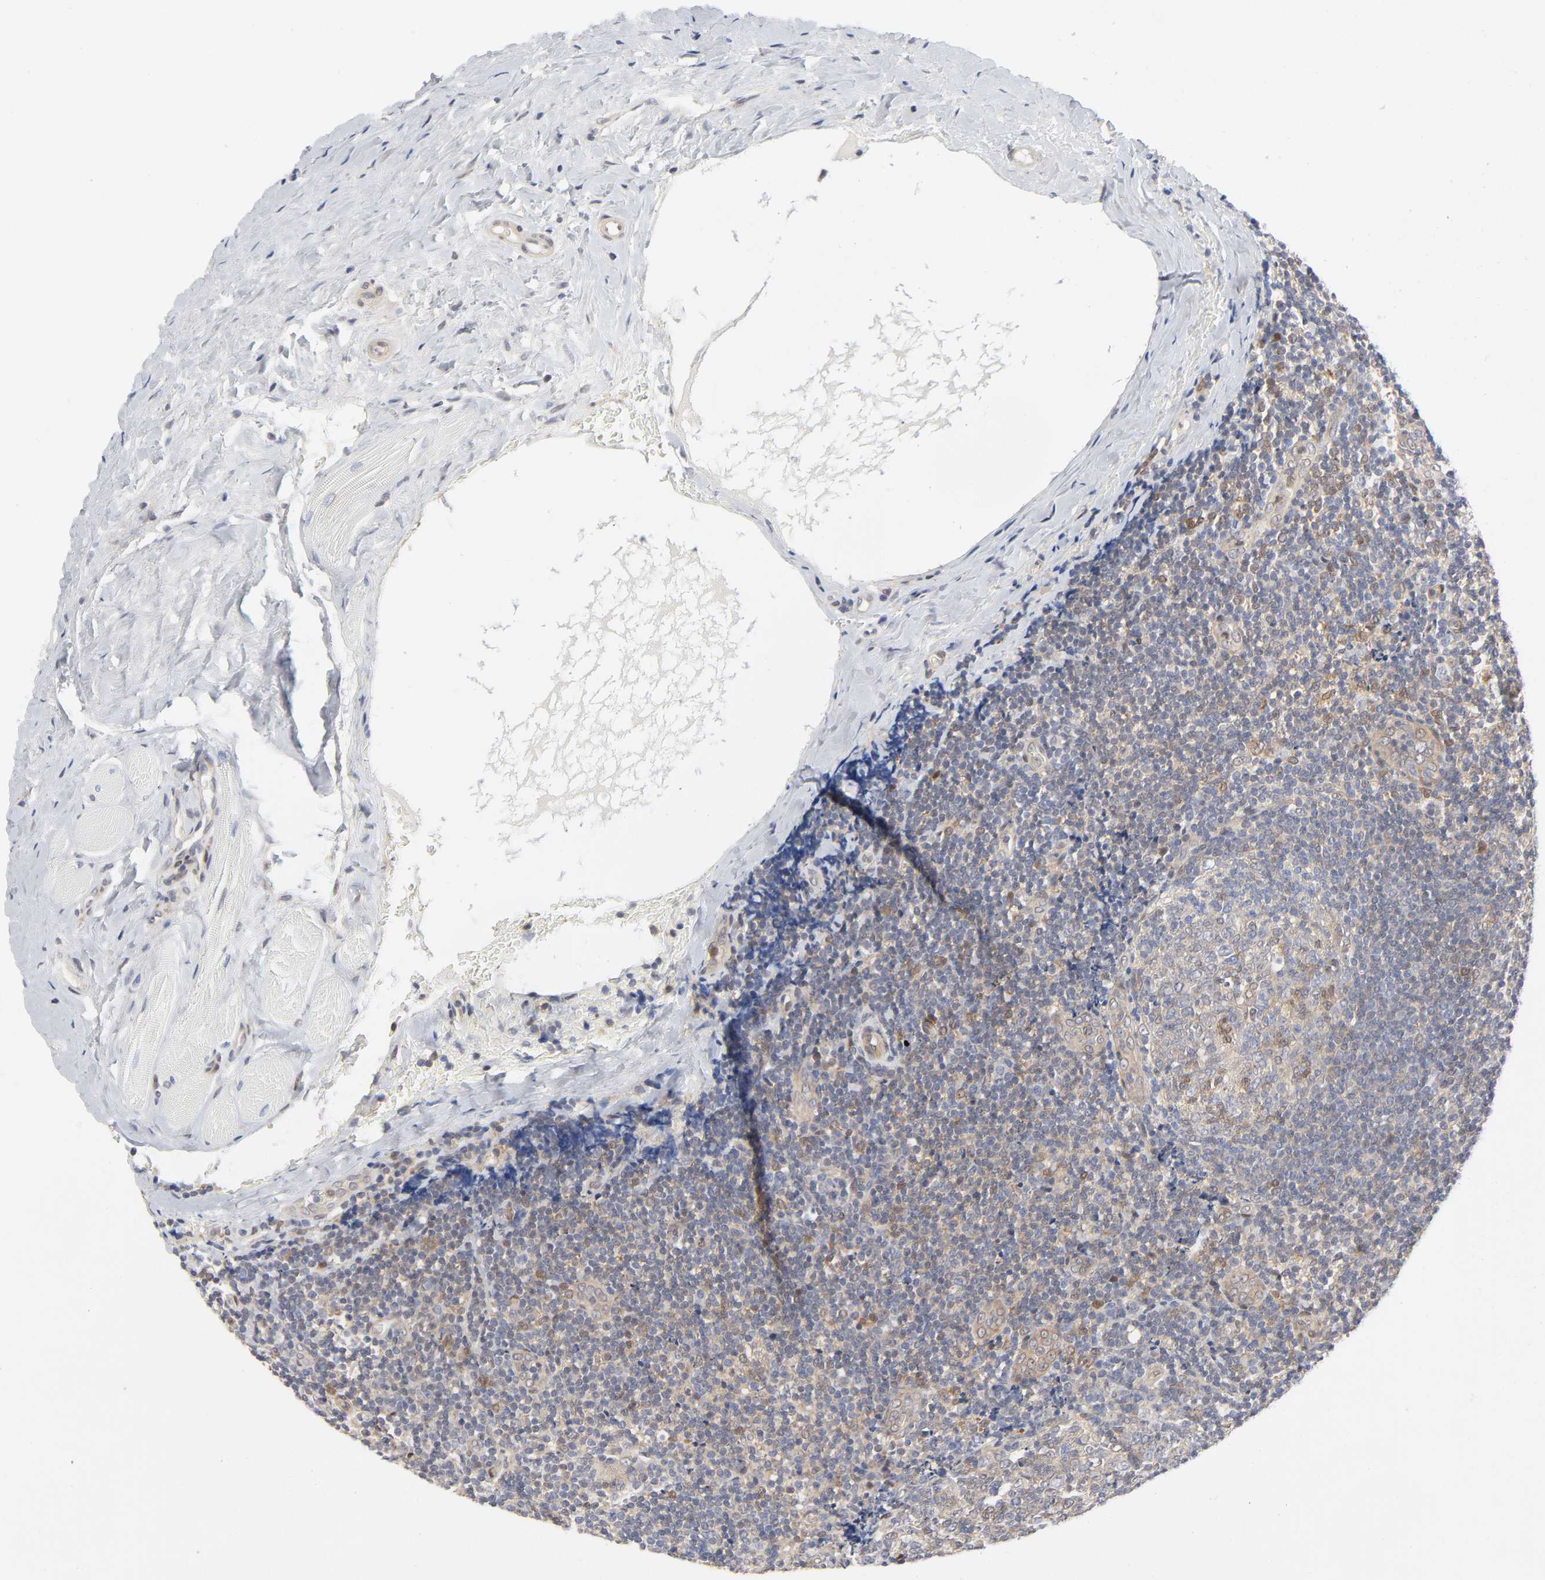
{"staining": {"intensity": "weak", "quantity": "25%-75%", "location": "cytoplasmic/membranous"}, "tissue": "tonsil", "cell_type": "Germinal center cells", "image_type": "normal", "snomed": [{"axis": "morphology", "description": "Normal tissue, NOS"}, {"axis": "topography", "description": "Tonsil"}], "caption": "The photomicrograph reveals staining of unremarkable tonsil, revealing weak cytoplasmic/membranous protein expression (brown color) within germinal center cells. Nuclei are stained in blue.", "gene": "PTEN", "patient": {"sex": "male", "age": 31}}